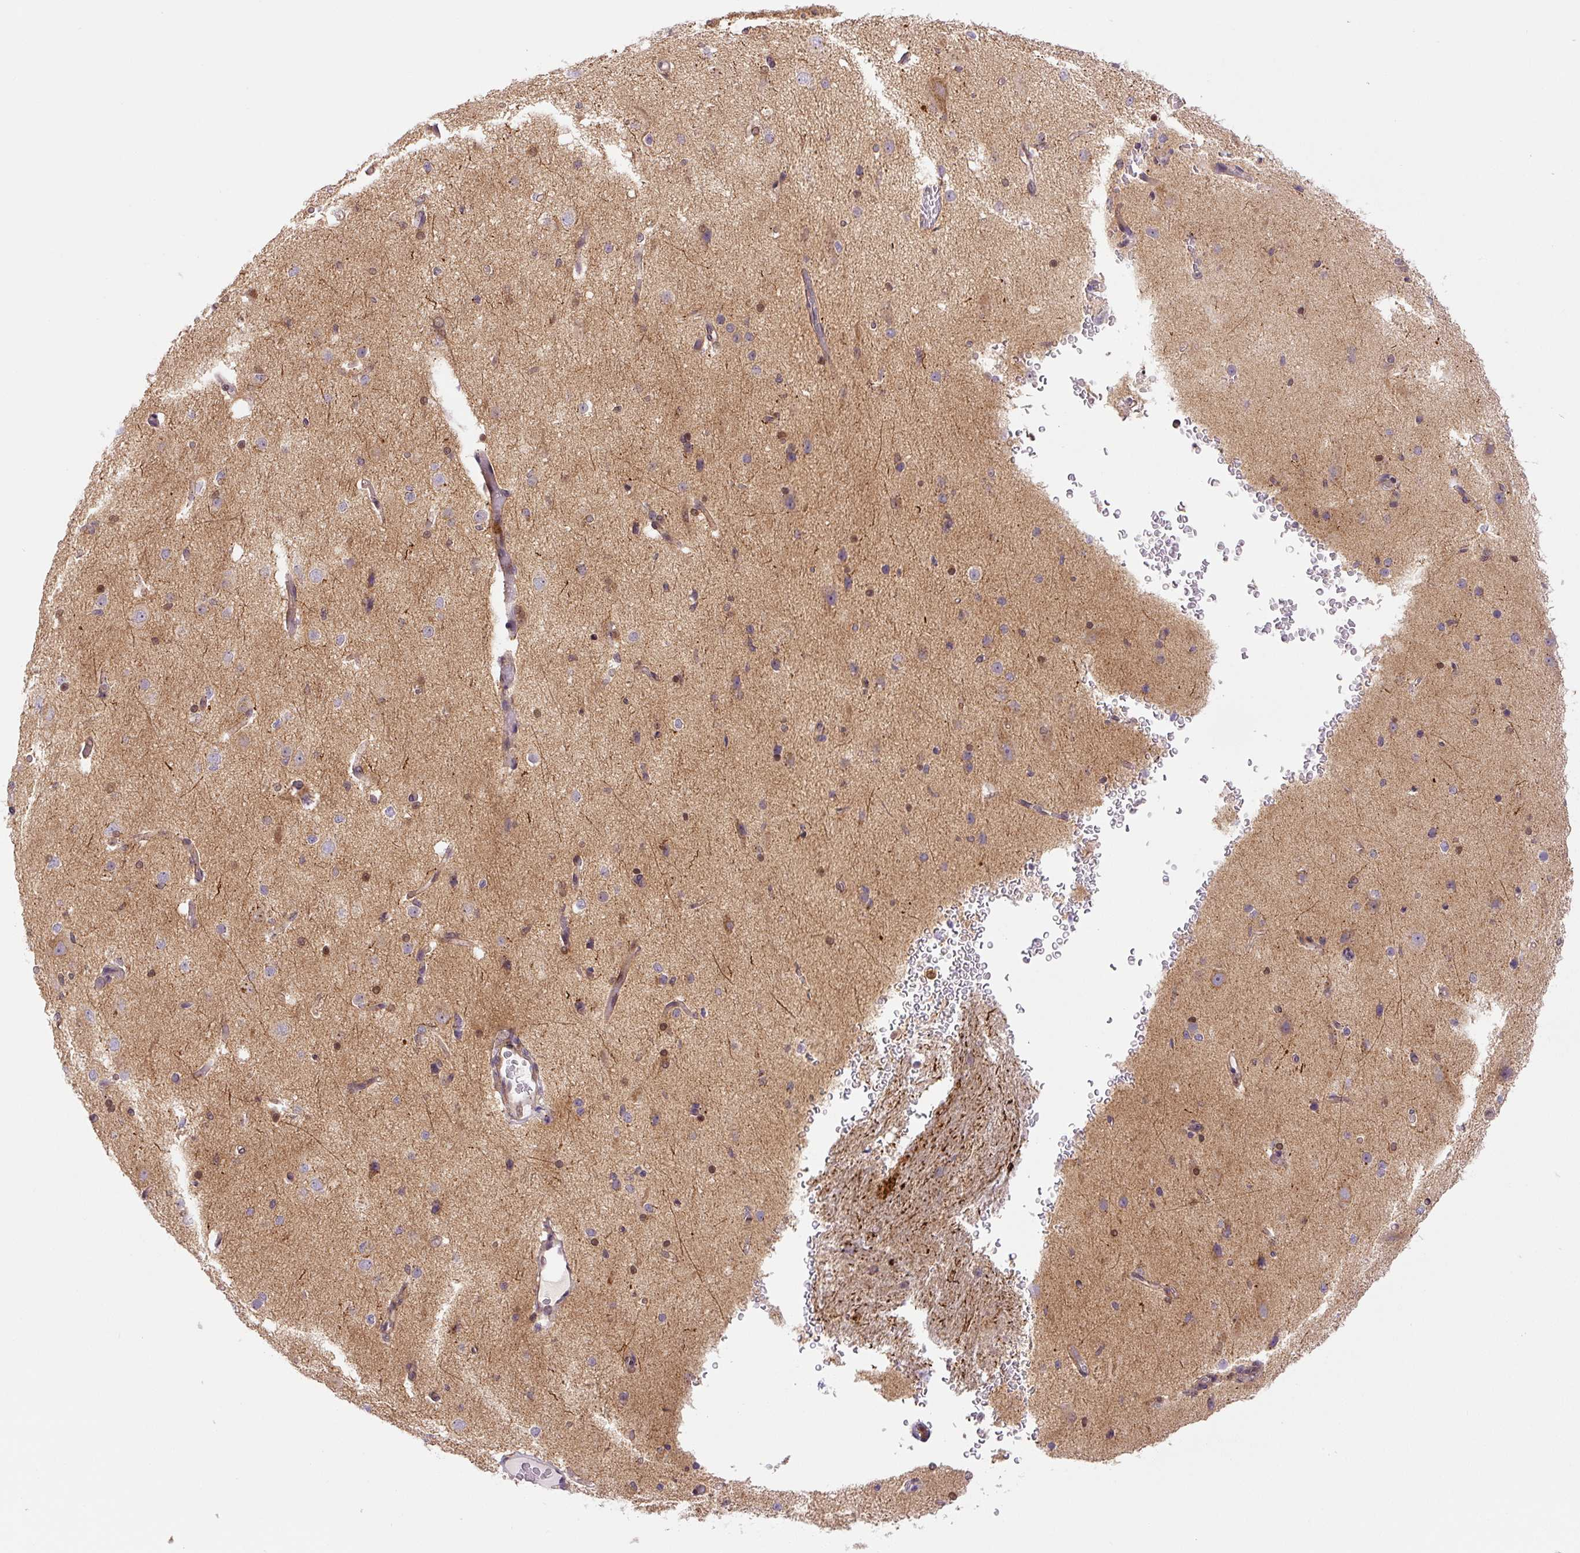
{"staining": {"intensity": "weak", "quantity": "<25%", "location": "cytoplasmic/membranous"}, "tissue": "cerebral cortex", "cell_type": "Endothelial cells", "image_type": "normal", "snomed": [{"axis": "morphology", "description": "Normal tissue, NOS"}, {"axis": "morphology", "description": "Inflammation, NOS"}, {"axis": "topography", "description": "Cerebral cortex"}], "caption": "IHC histopathology image of unremarkable cerebral cortex: cerebral cortex stained with DAB displays no significant protein staining in endothelial cells.", "gene": "ZSWIM7", "patient": {"sex": "male", "age": 6}}